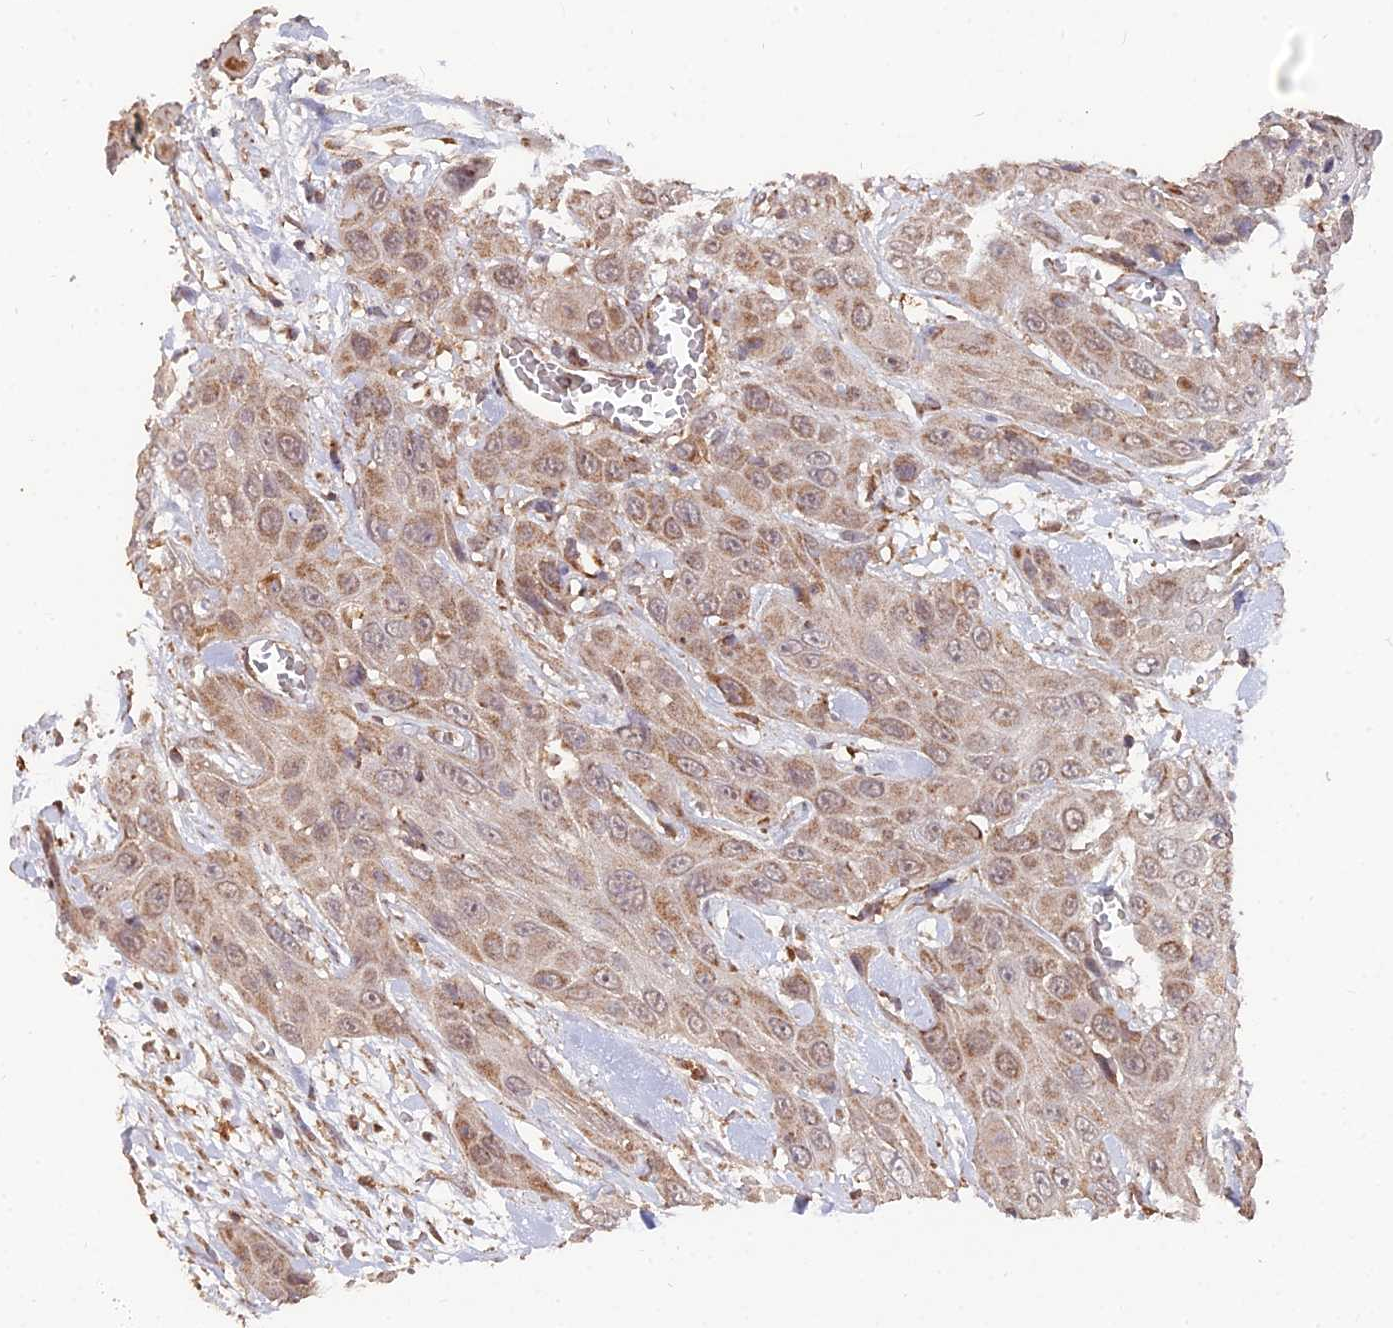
{"staining": {"intensity": "moderate", "quantity": "25%-75%", "location": "cytoplasmic/membranous"}, "tissue": "head and neck cancer", "cell_type": "Tumor cells", "image_type": "cancer", "snomed": [{"axis": "morphology", "description": "Squamous cell carcinoma, NOS"}, {"axis": "topography", "description": "Head-Neck"}], "caption": "High-magnification brightfield microscopy of head and neck cancer (squamous cell carcinoma) stained with DAB (3,3'-diaminobenzidine) (brown) and counterstained with hematoxylin (blue). tumor cells exhibit moderate cytoplasmic/membranous expression is identified in about25%-75% of cells. Nuclei are stained in blue.", "gene": "IFT22", "patient": {"sex": "male", "age": 81}}